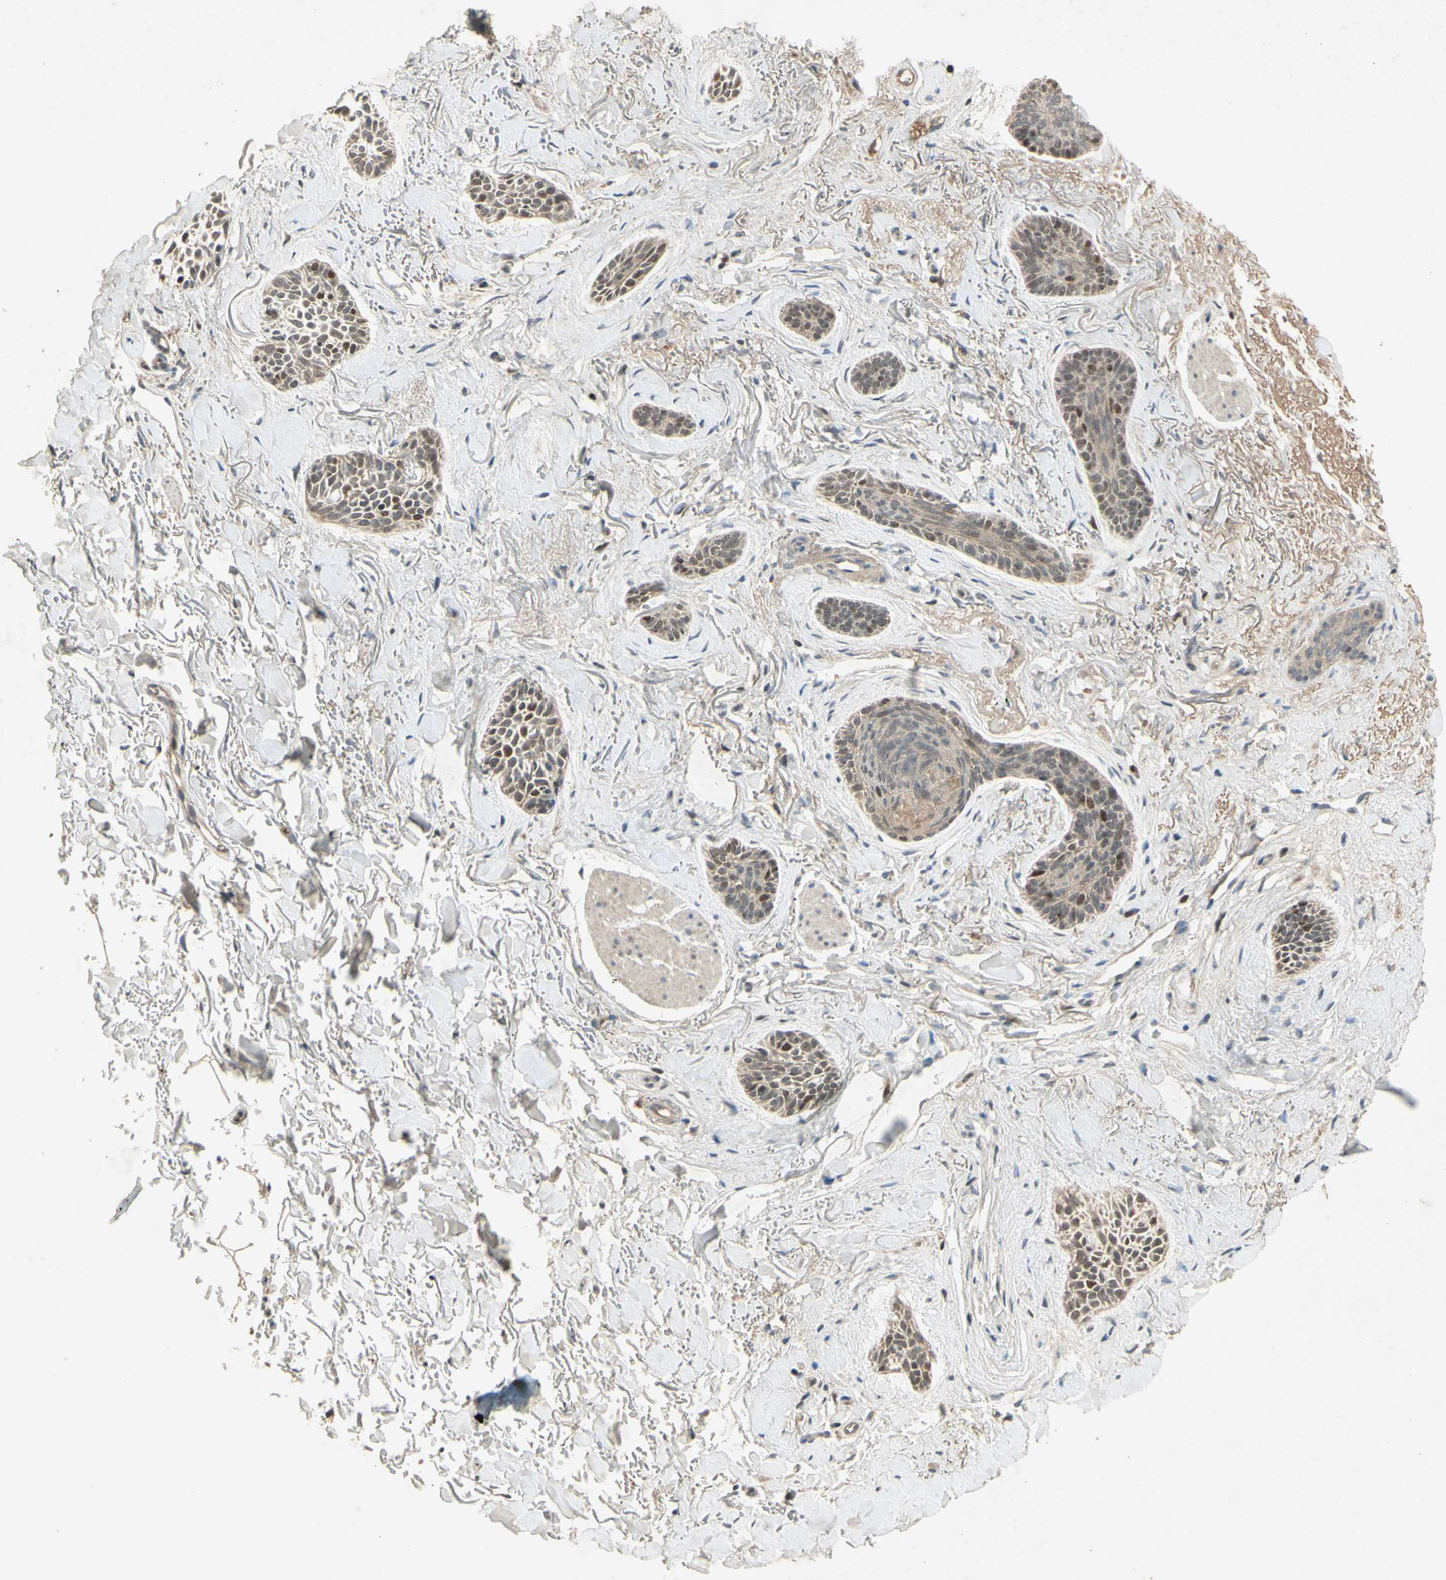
{"staining": {"intensity": "moderate", "quantity": "<25%", "location": "nuclear"}, "tissue": "skin cancer", "cell_type": "Tumor cells", "image_type": "cancer", "snomed": [{"axis": "morphology", "description": "Basal cell carcinoma"}, {"axis": "topography", "description": "Skin"}], "caption": "DAB (3,3'-diaminobenzidine) immunohistochemical staining of human skin cancer (basal cell carcinoma) displays moderate nuclear protein positivity in about <25% of tumor cells. (brown staining indicates protein expression, while blue staining denotes nuclei).", "gene": "RAD18", "patient": {"sex": "female", "age": 84}}